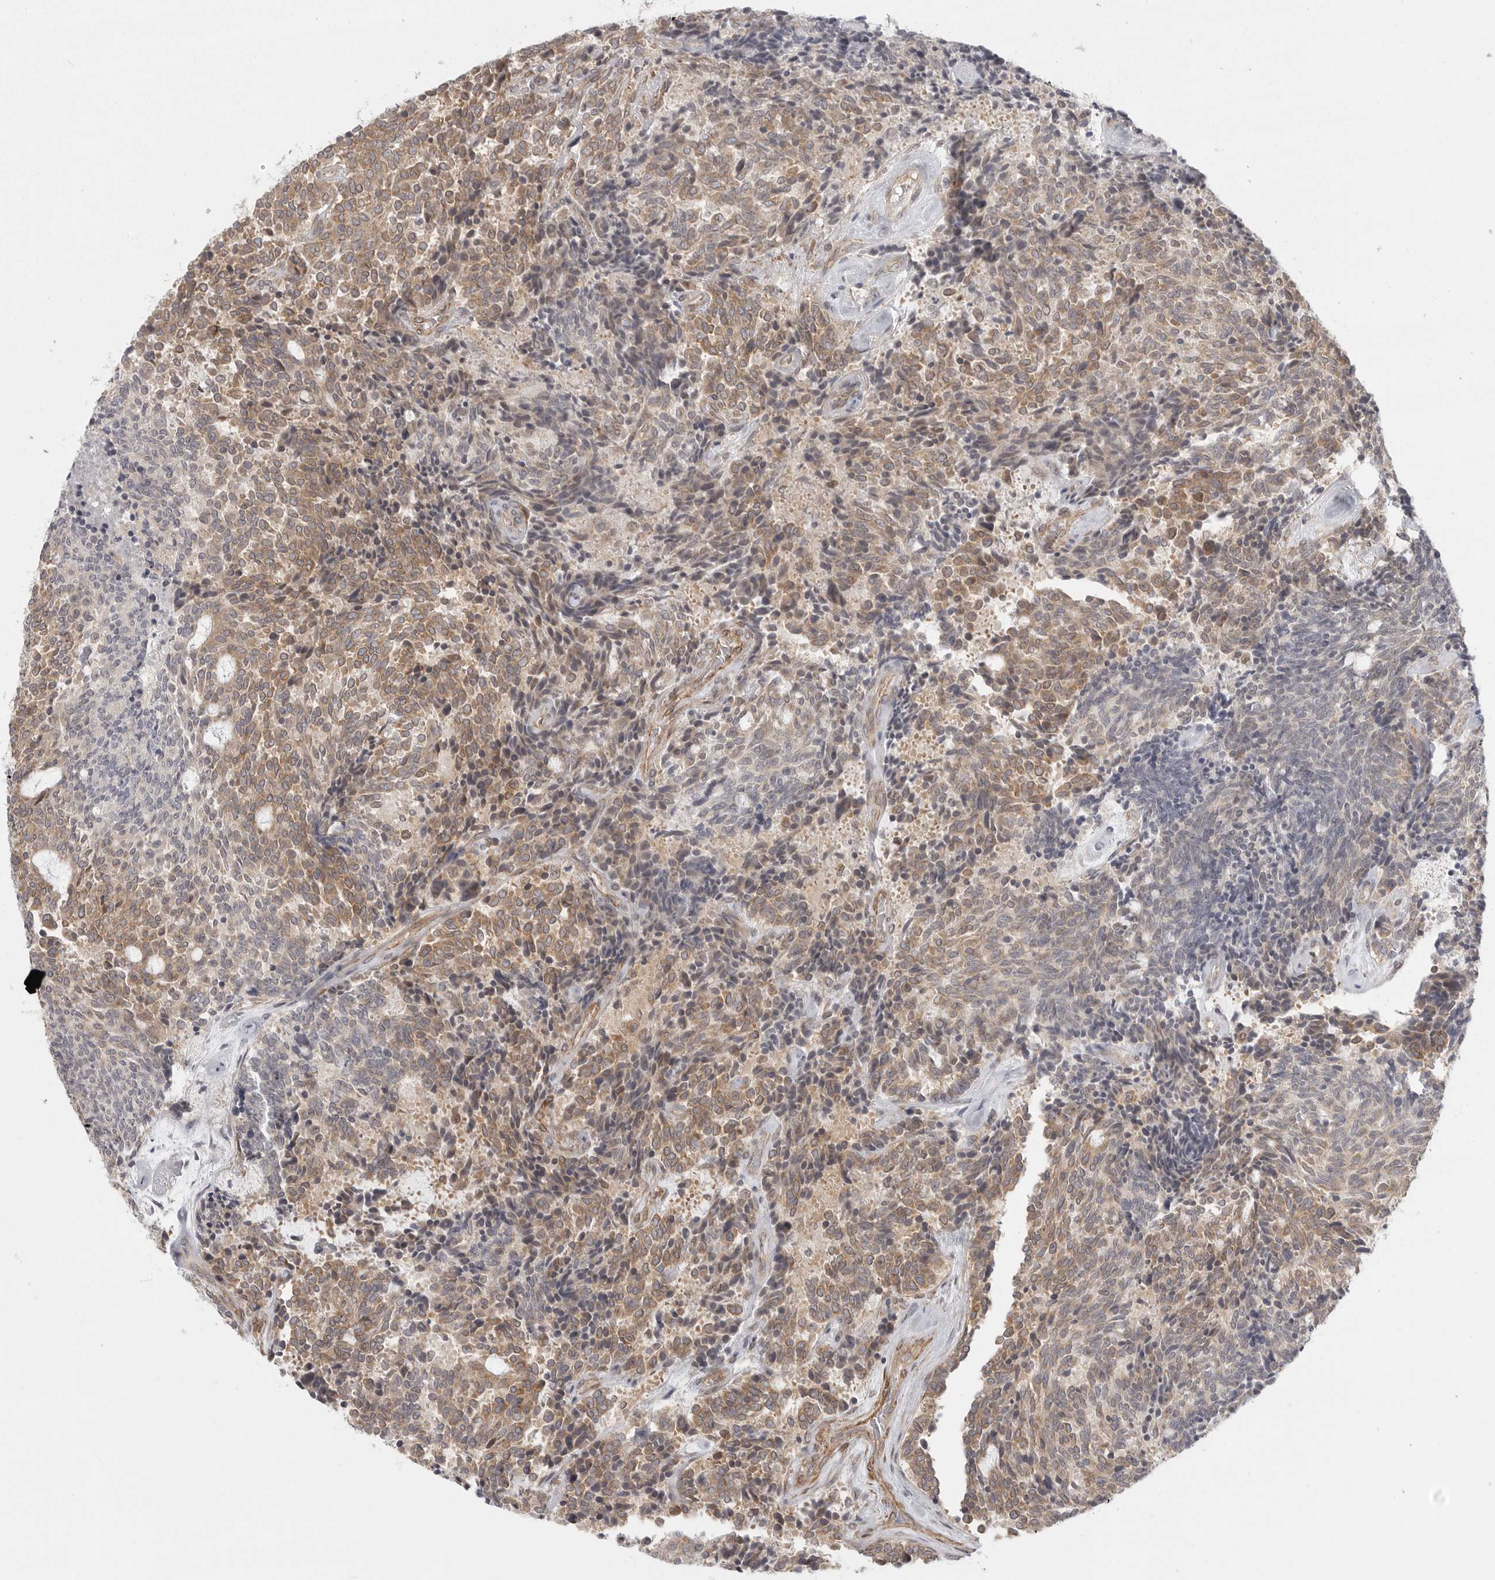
{"staining": {"intensity": "moderate", "quantity": ">75%", "location": "cytoplasmic/membranous"}, "tissue": "carcinoid", "cell_type": "Tumor cells", "image_type": "cancer", "snomed": [{"axis": "morphology", "description": "Carcinoid, malignant, NOS"}, {"axis": "topography", "description": "Pancreas"}], "caption": "Malignant carcinoid stained with immunohistochemistry (IHC) displays moderate cytoplasmic/membranous staining in about >75% of tumor cells. The staining is performed using DAB (3,3'-diaminobenzidine) brown chromogen to label protein expression. The nuclei are counter-stained blue using hematoxylin.", "gene": "CERS2", "patient": {"sex": "female", "age": 54}}